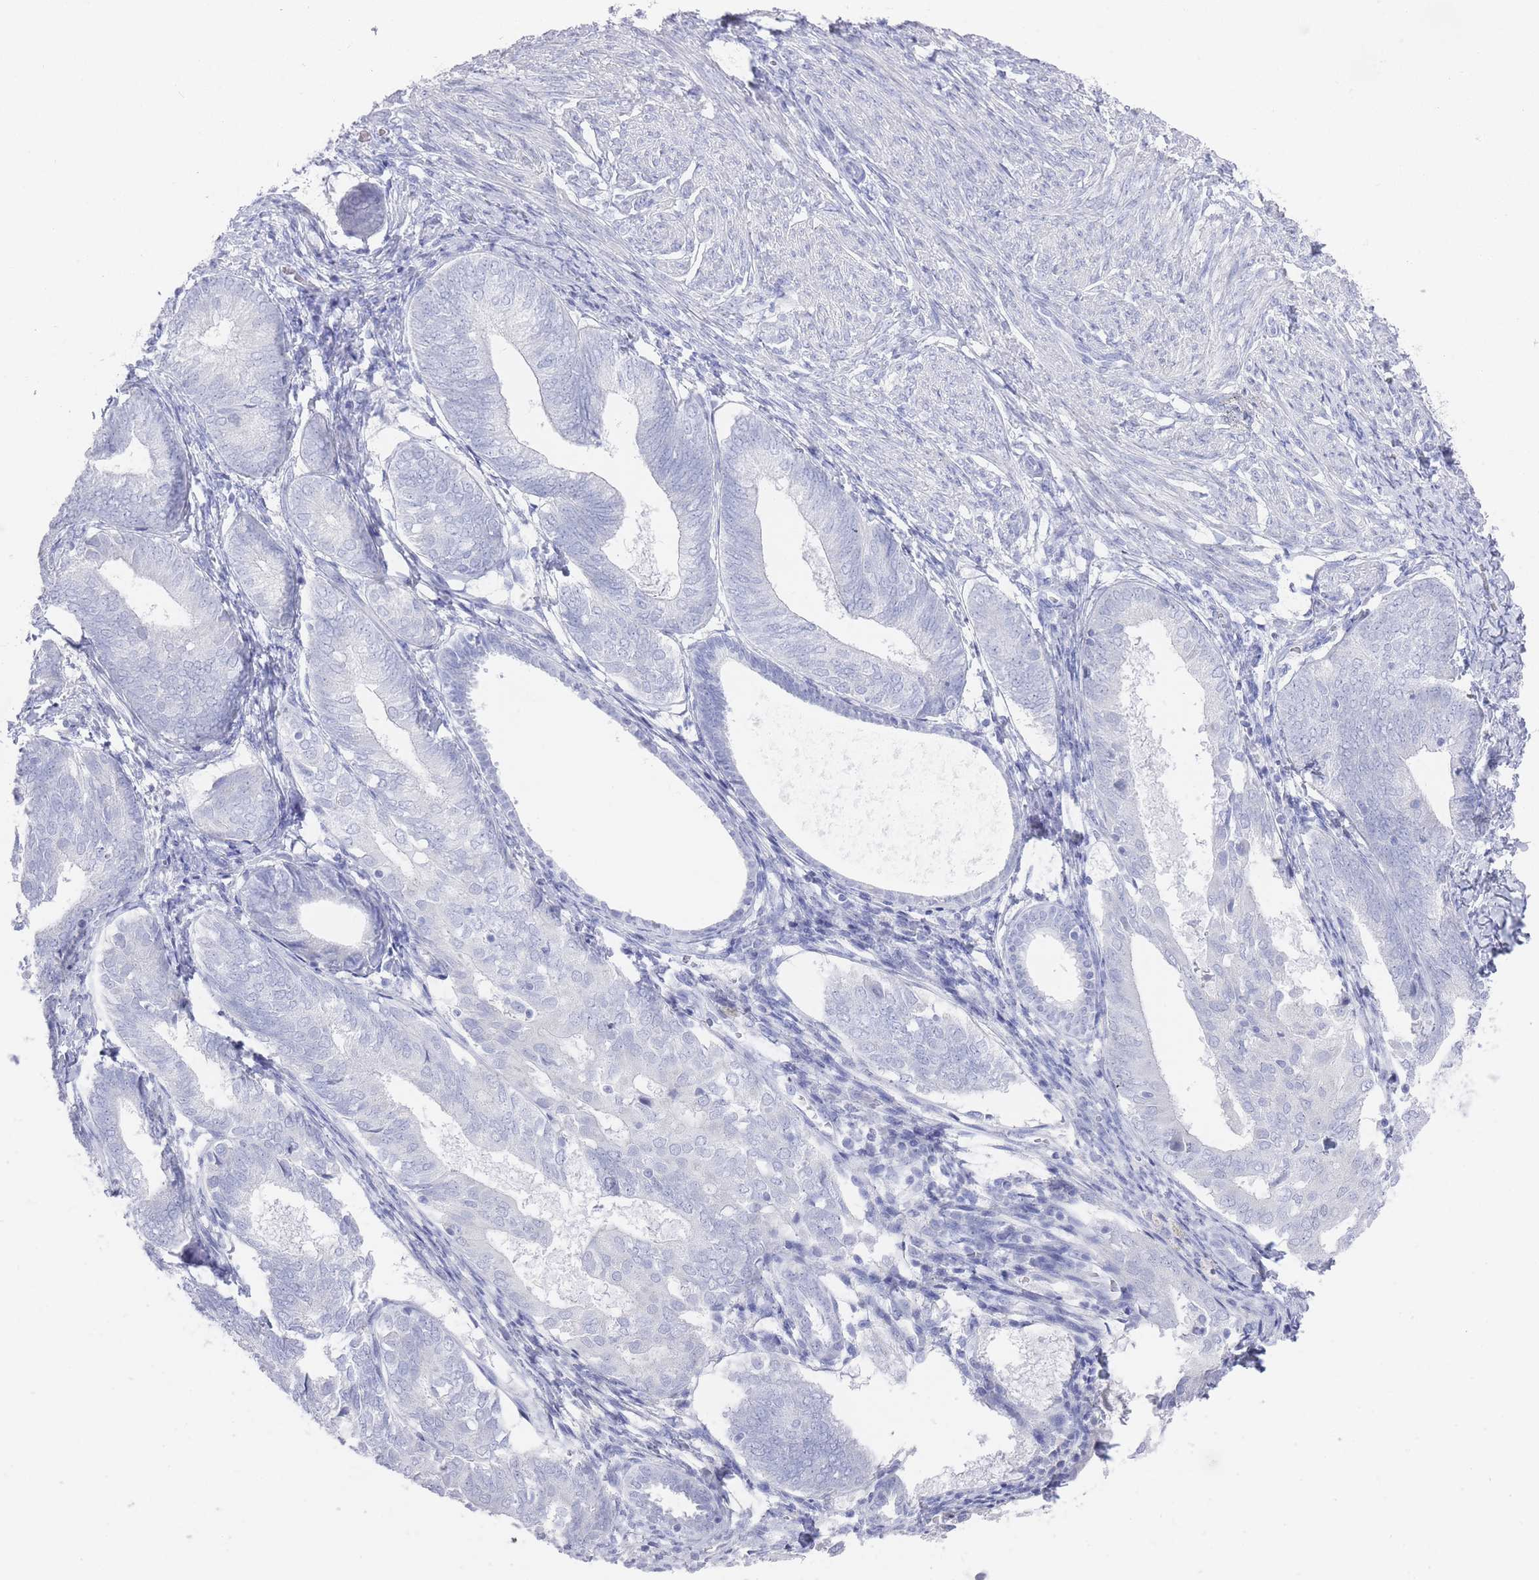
{"staining": {"intensity": "negative", "quantity": "none", "location": "none"}, "tissue": "endometrial cancer", "cell_type": "Tumor cells", "image_type": "cancer", "snomed": [{"axis": "morphology", "description": "Adenocarcinoma, NOS"}, {"axis": "topography", "description": "Endometrium"}], "caption": "A histopathology image of endometrial cancer (adenocarcinoma) stained for a protein demonstrates no brown staining in tumor cells.", "gene": "RAB2B", "patient": {"sex": "female", "age": 87}}